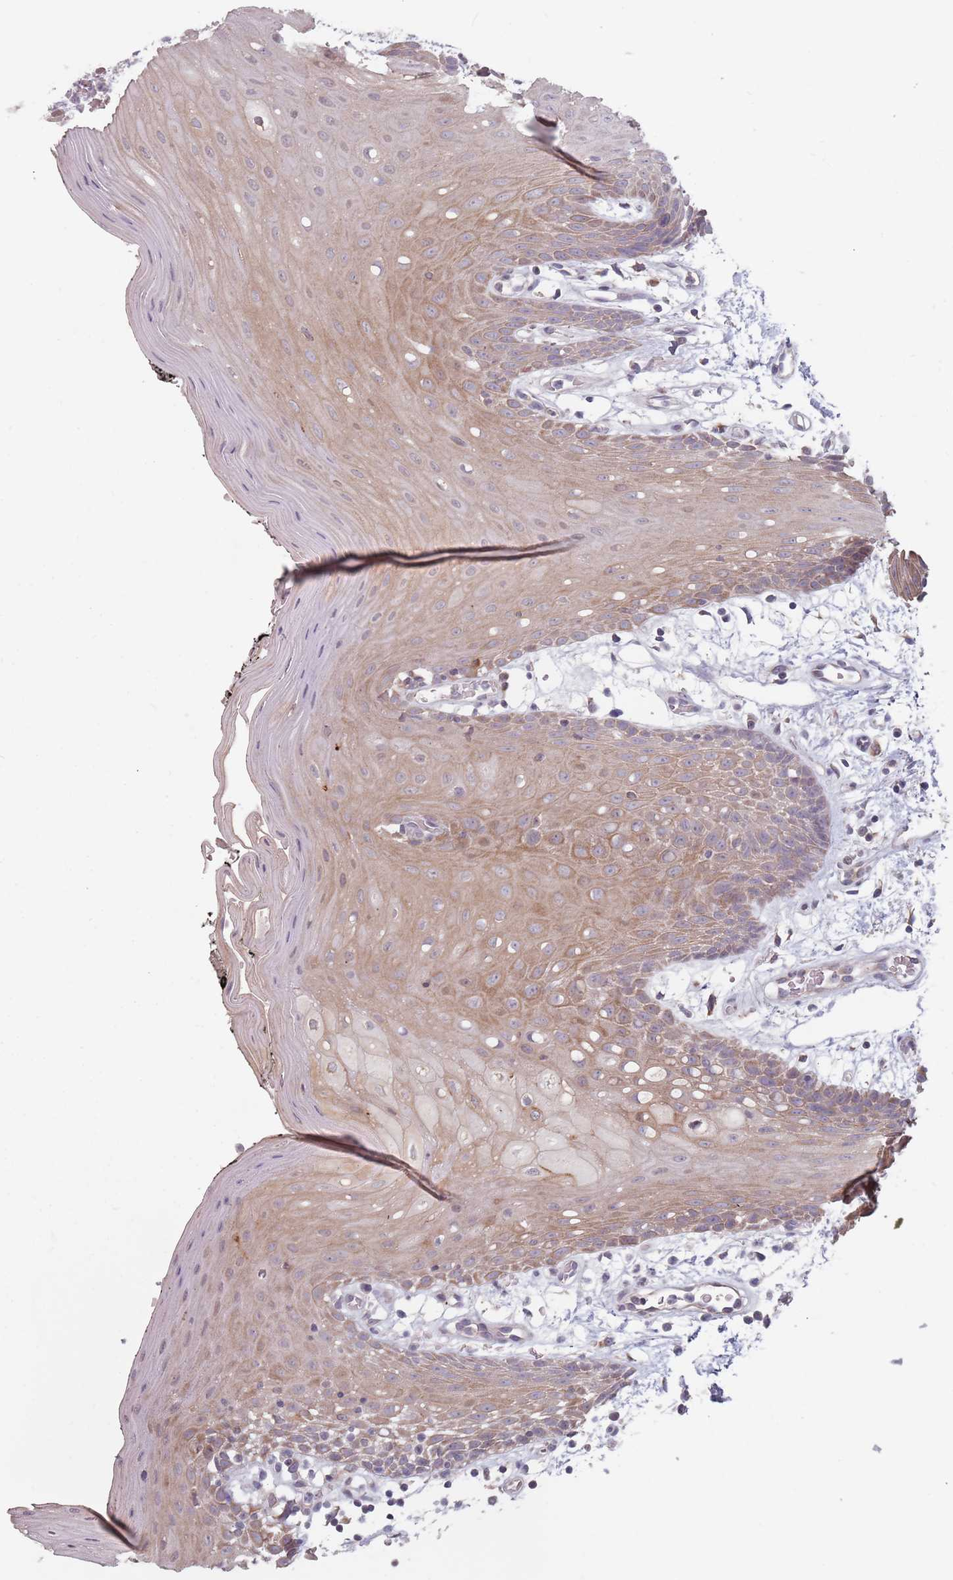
{"staining": {"intensity": "moderate", "quantity": "25%-75%", "location": "cytoplasmic/membranous"}, "tissue": "oral mucosa", "cell_type": "Squamous epithelial cells", "image_type": "normal", "snomed": [{"axis": "morphology", "description": "Normal tissue, NOS"}, {"axis": "topography", "description": "Oral tissue"}, {"axis": "topography", "description": "Tounge, NOS"}], "caption": "A photomicrograph of oral mucosa stained for a protein reveals moderate cytoplasmic/membranous brown staining in squamous epithelial cells. (IHC, brightfield microscopy, high magnification).", "gene": "ADAL", "patient": {"sex": "female", "age": 59}}